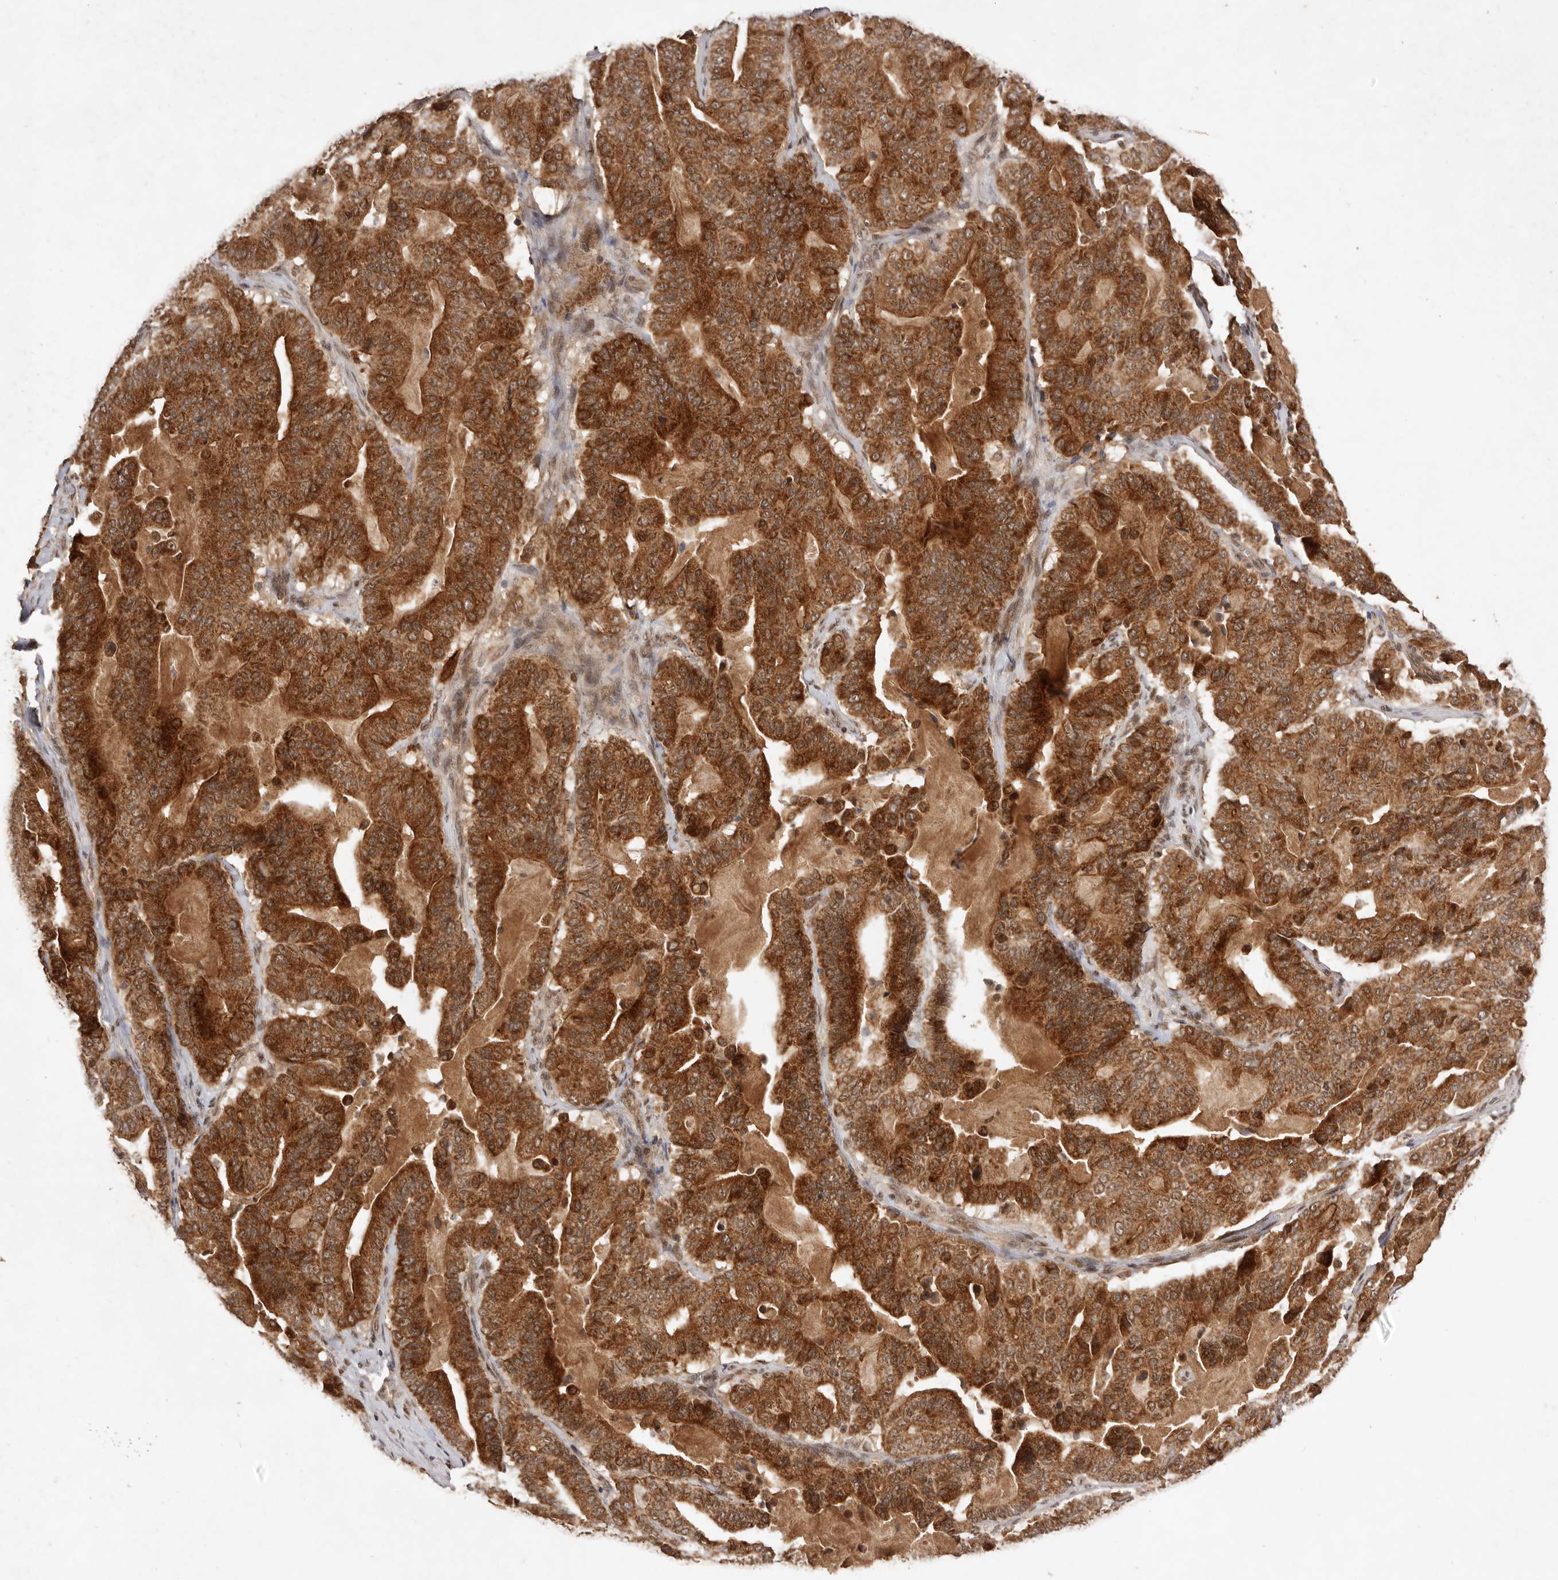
{"staining": {"intensity": "strong", "quantity": ">75%", "location": "cytoplasmic/membranous"}, "tissue": "pancreatic cancer", "cell_type": "Tumor cells", "image_type": "cancer", "snomed": [{"axis": "morphology", "description": "Adenocarcinoma, NOS"}, {"axis": "topography", "description": "Pancreas"}], "caption": "Brown immunohistochemical staining in human pancreatic cancer (adenocarcinoma) displays strong cytoplasmic/membranous expression in about >75% of tumor cells. The protein of interest is shown in brown color, while the nuclei are stained blue.", "gene": "TARS2", "patient": {"sex": "male", "age": 63}}